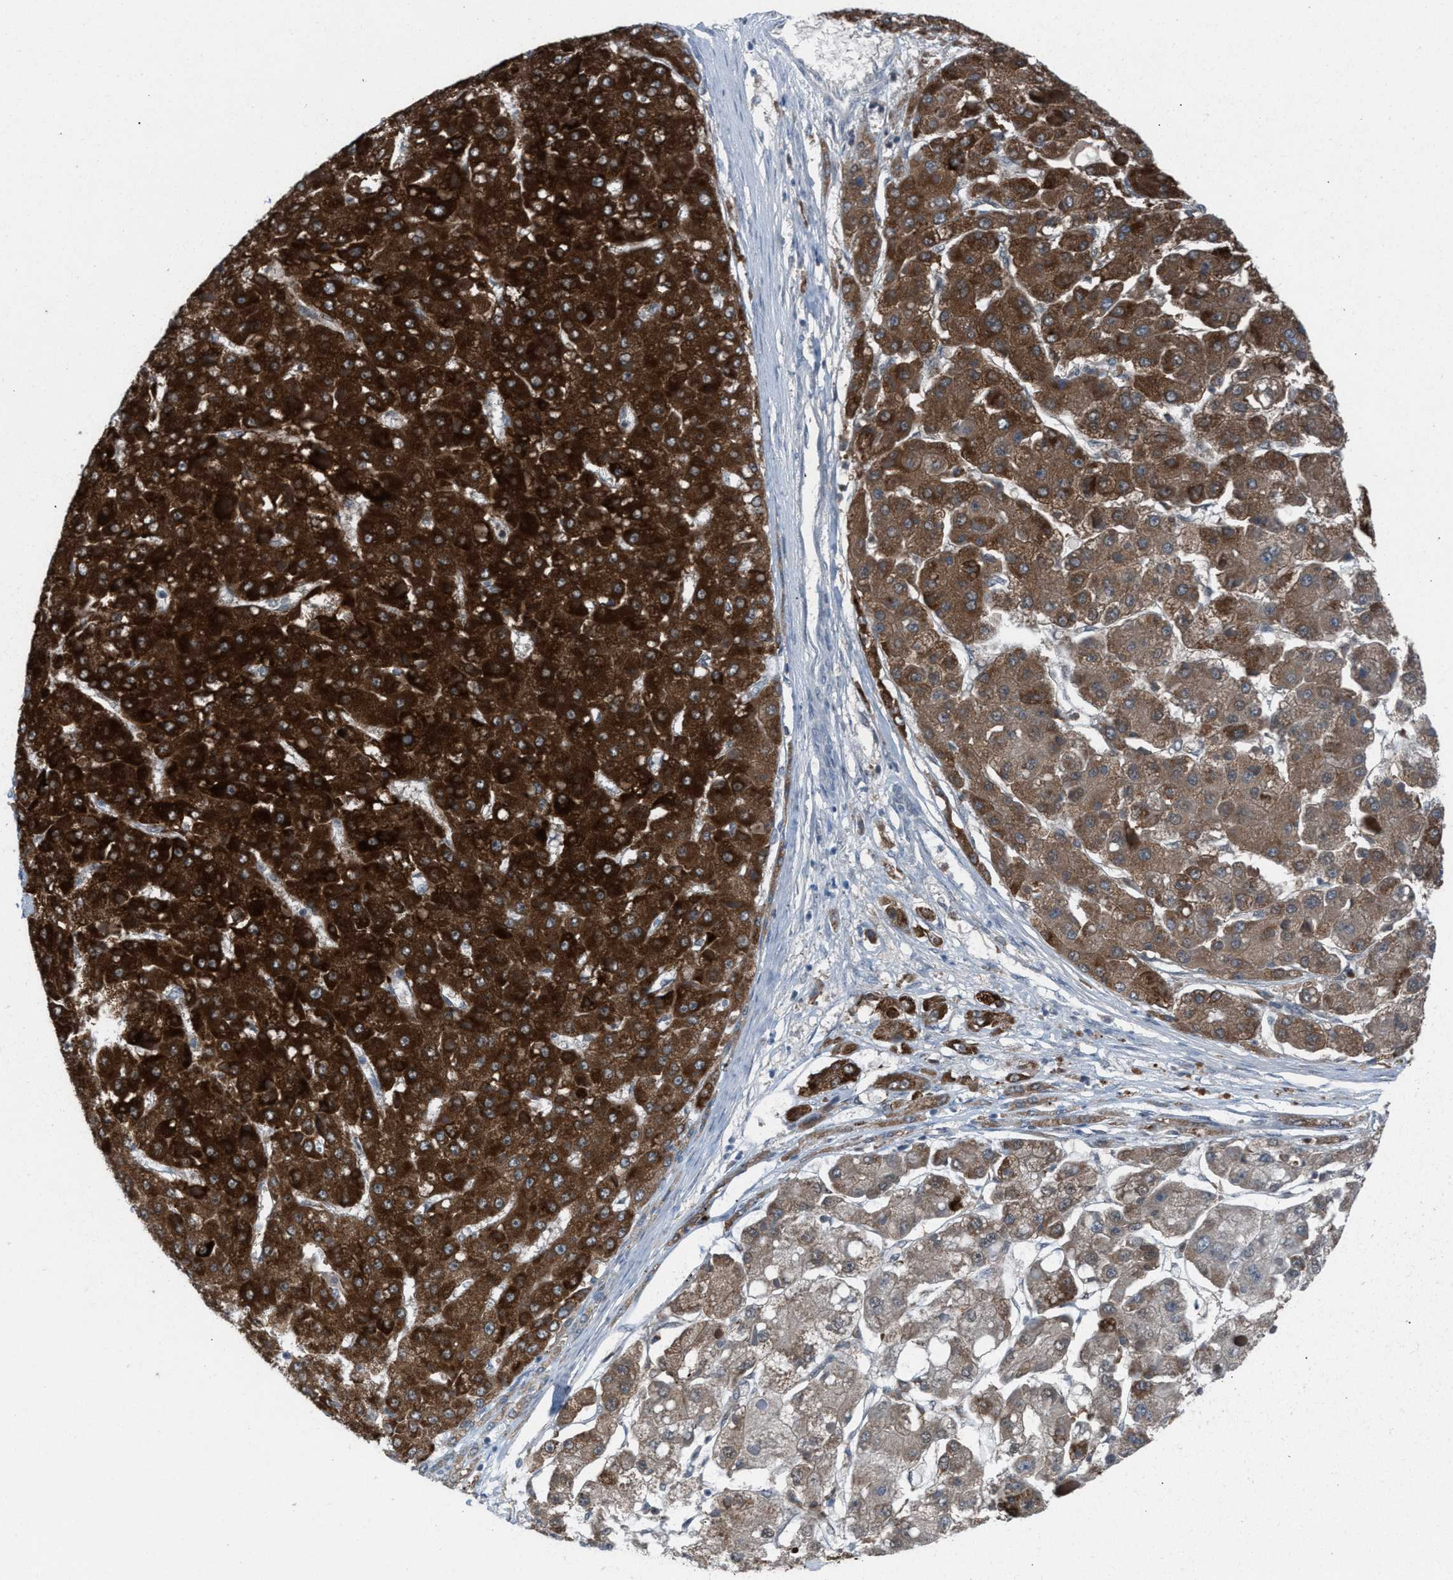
{"staining": {"intensity": "strong", "quantity": ">75%", "location": "cytoplasmic/membranous"}, "tissue": "liver cancer", "cell_type": "Tumor cells", "image_type": "cancer", "snomed": [{"axis": "morphology", "description": "Carcinoma, Hepatocellular, NOS"}, {"axis": "topography", "description": "Liver"}], "caption": "High-magnification brightfield microscopy of hepatocellular carcinoma (liver) stained with DAB (3,3'-diaminobenzidine) (brown) and counterstained with hematoxylin (blue). tumor cells exhibit strong cytoplasmic/membranous staining is seen in approximately>75% of cells. The staining was performed using DAB to visualize the protein expression in brown, while the nuclei were stained in blue with hematoxylin (Magnification: 20x).", "gene": "ANAPC11", "patient": {"sex": "female", "age": 73}}